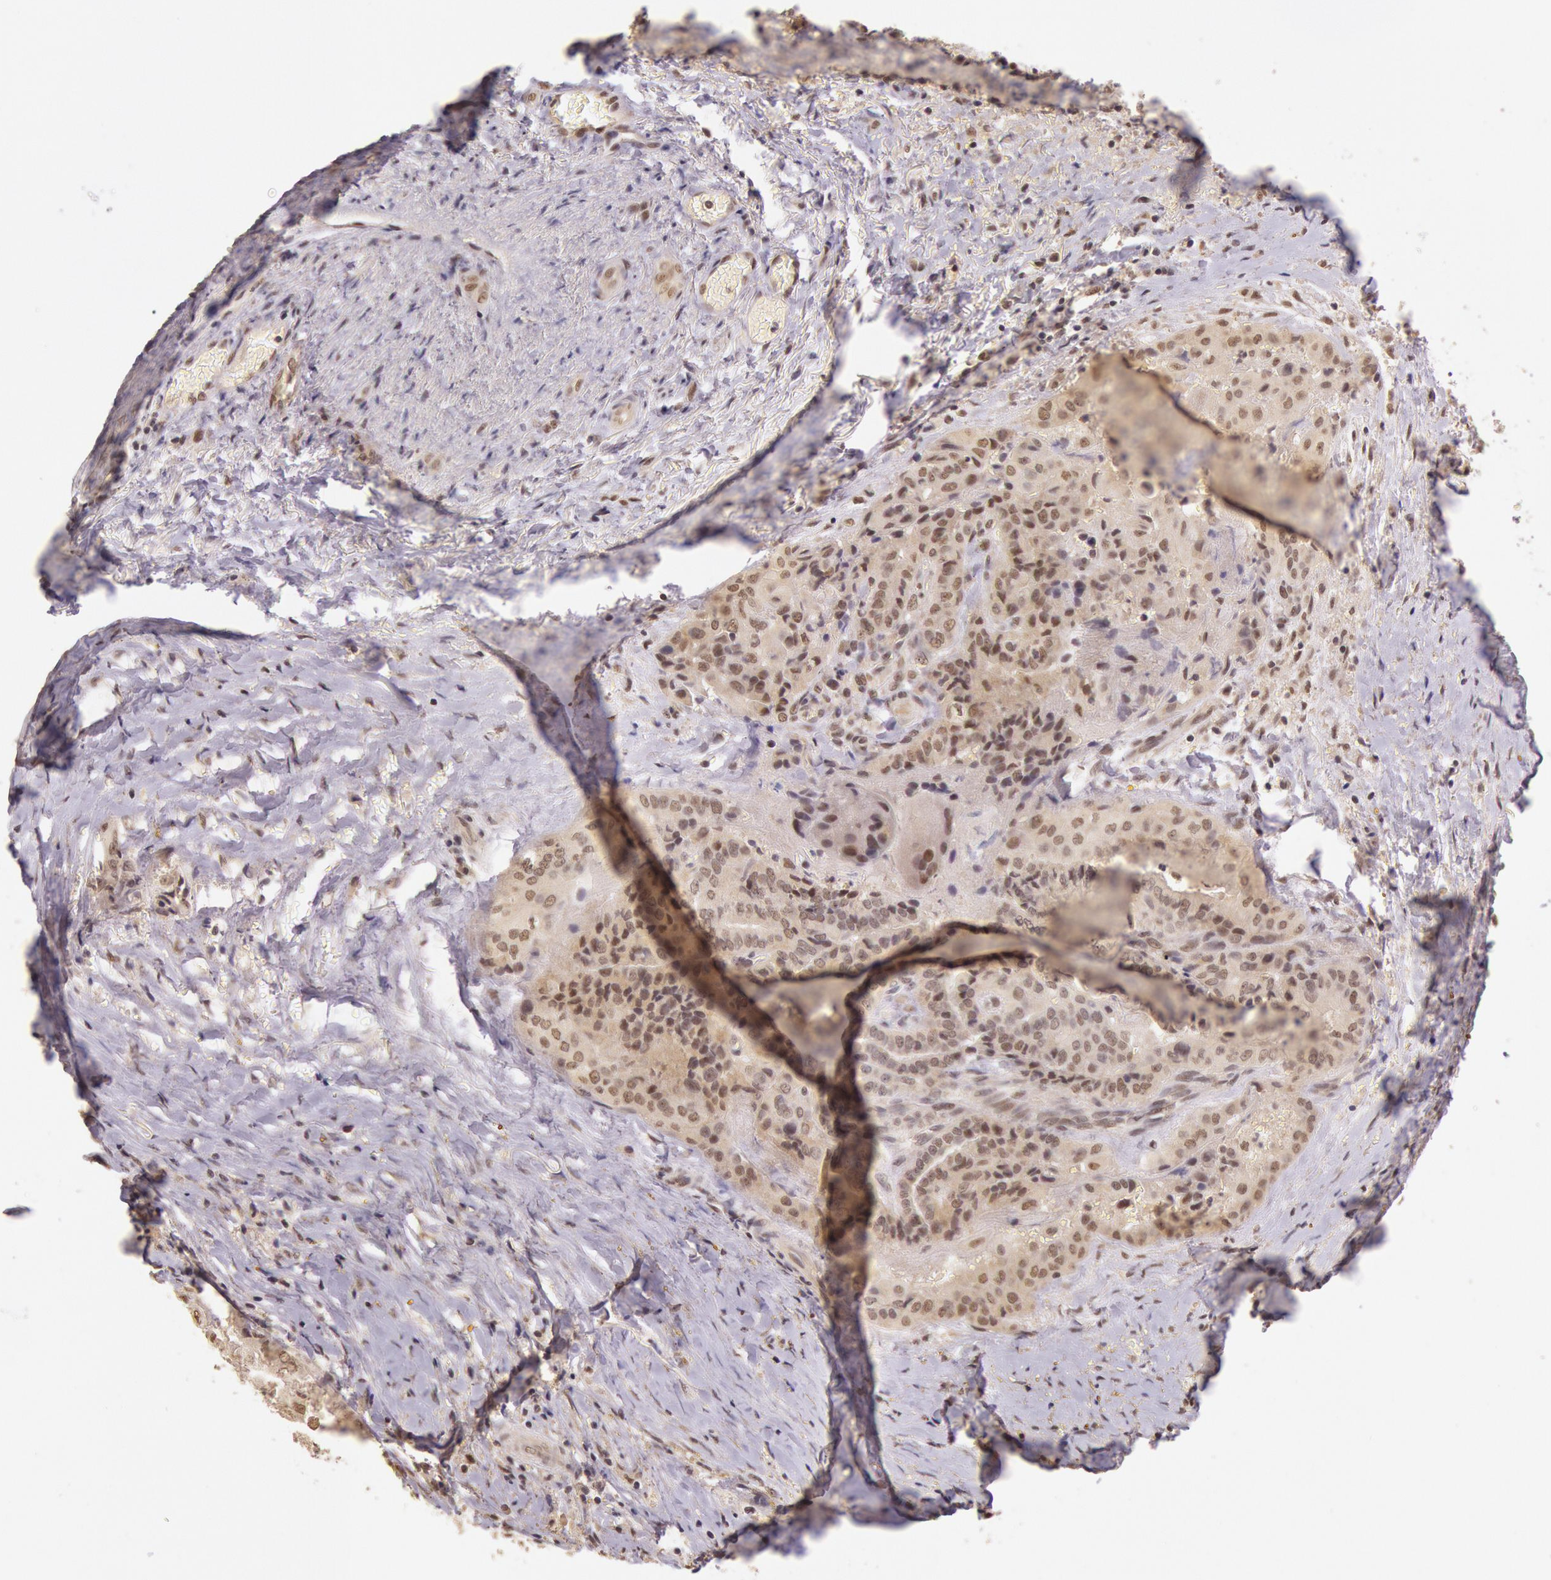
{"staining": {"intensity": "weak", "quantity": "25%-75%", "location": "cytoplasmic/membranous,nuclear"}, "tissue": "thyroid cancer", "cell_type": "Tumor cells", "image_type": "cancer", "snomed": [{"axis": "morphology", "description": "Papillary adenocarcinoma, NOS"}, {"axis": "topography", "description": "Thyroid gland"}], "caption": "An immunohistochemistry (IHC) image of neoplastic tissue is shown. Protein staining in brown highlights weak cytoplasmic/membranous and nuclear positivity in thyroid papillary adenocarcinoma within tumor cells. Immunohistochemistry (ihc) stains the protein in brown and the nuclei are stained blue.", "gene": "RTL10", "patient": {"sex": "female", "age": 71}}